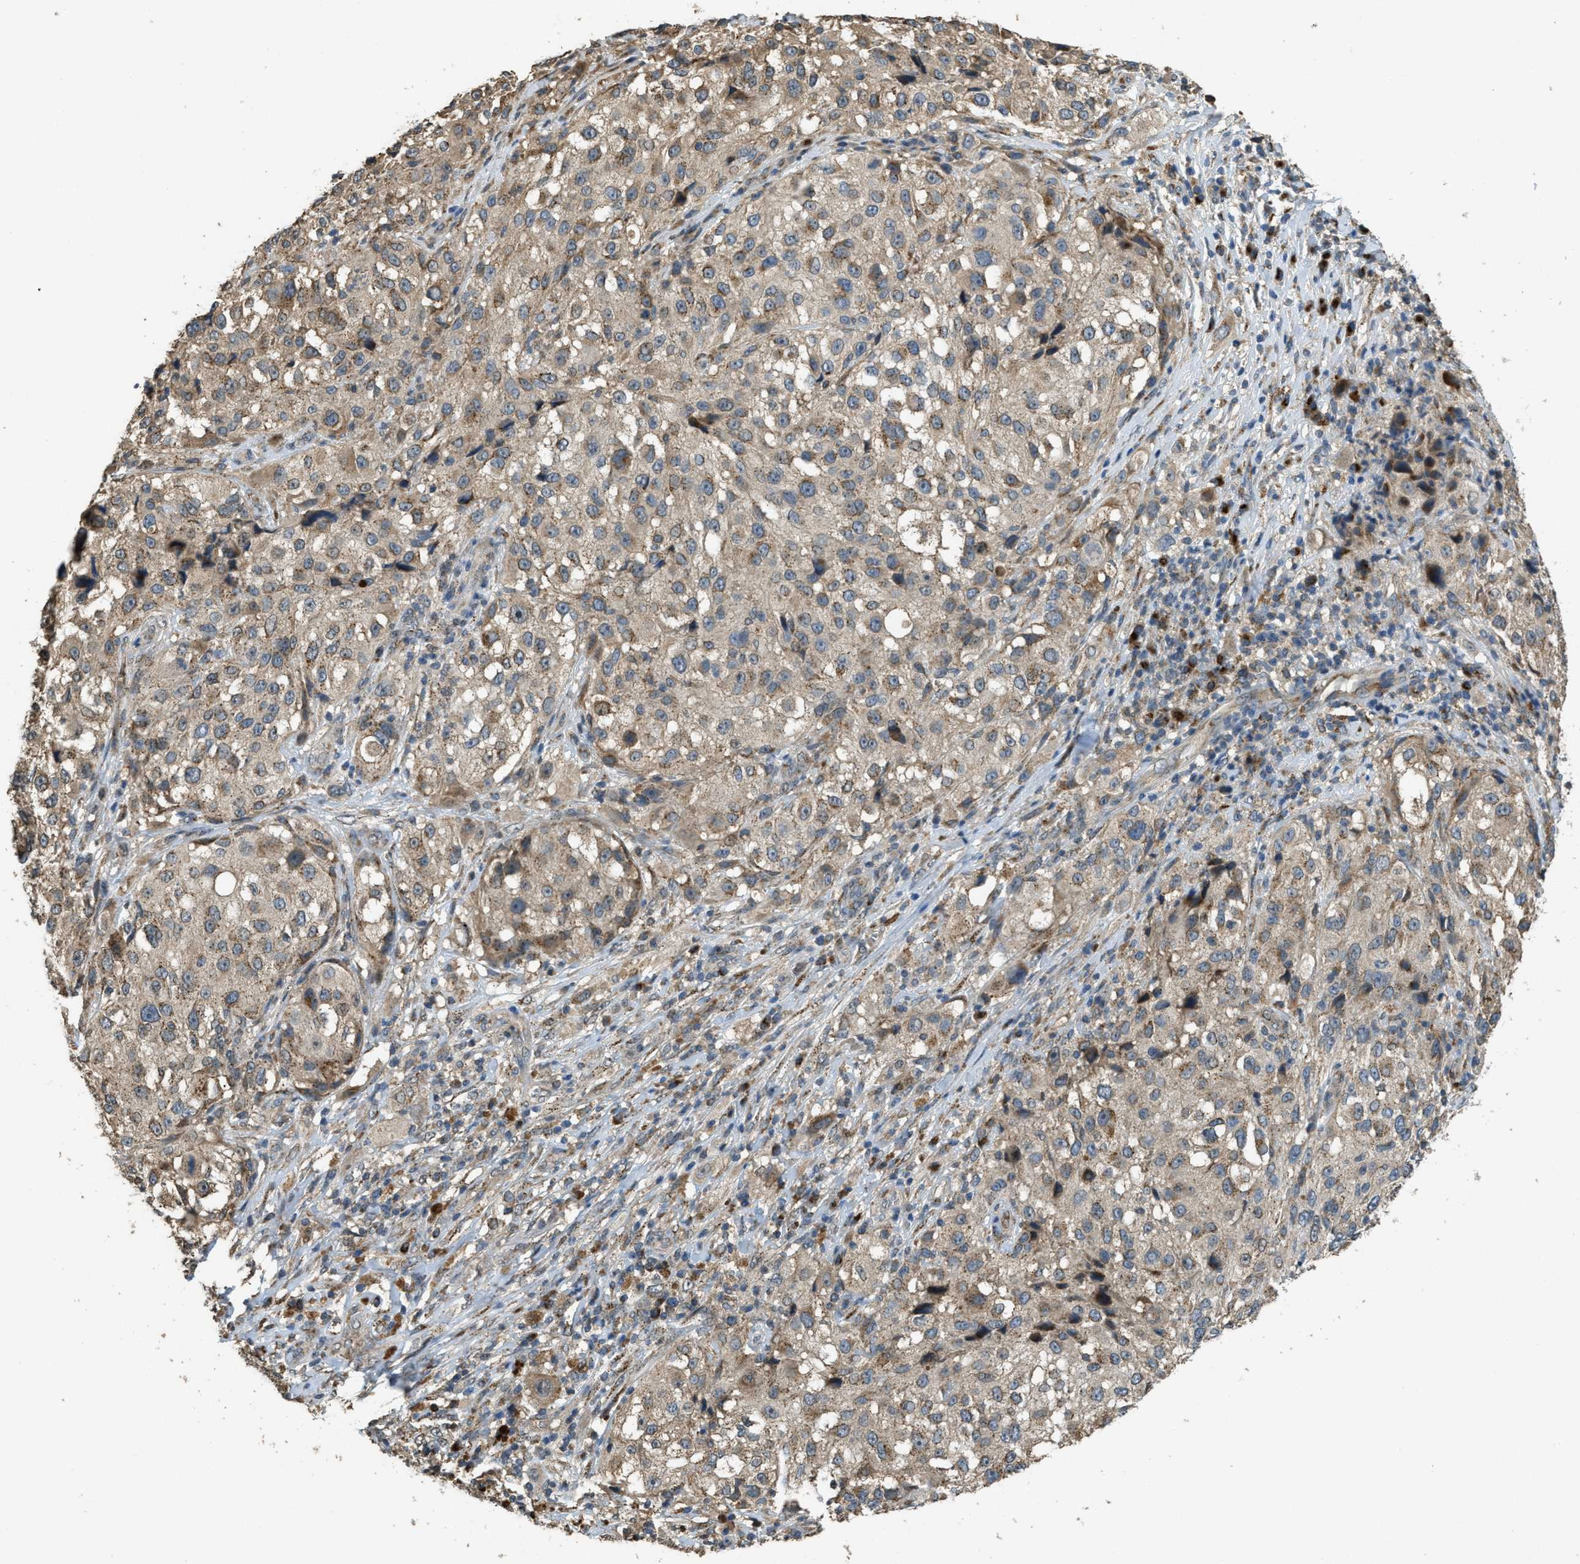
{"staining": {"intensity": "moderate", "quantity": ">75%", "location": "cytoplasmic/membranous"}, "tissue": "melanoma", "cell_type": "Tumor cells", "image_type": "cancer", "snomed": [{"axis": "morphology", "description": "Necrosis, NOS"}, {"axis": "morphology", "description": "Malignant melanoma, NOS"}, {"axis": "topography", "description": "Skin"}], "caption": "Protein staining demonstrates moderate cytoplasmic/membranous expression in approximately >75% of tumor cells in malignant melanoma. (DAB IHC with brightfield microscopy, high magnification).", "gene": "IPO7", "patient": {"sex": "female", "age": 87}}